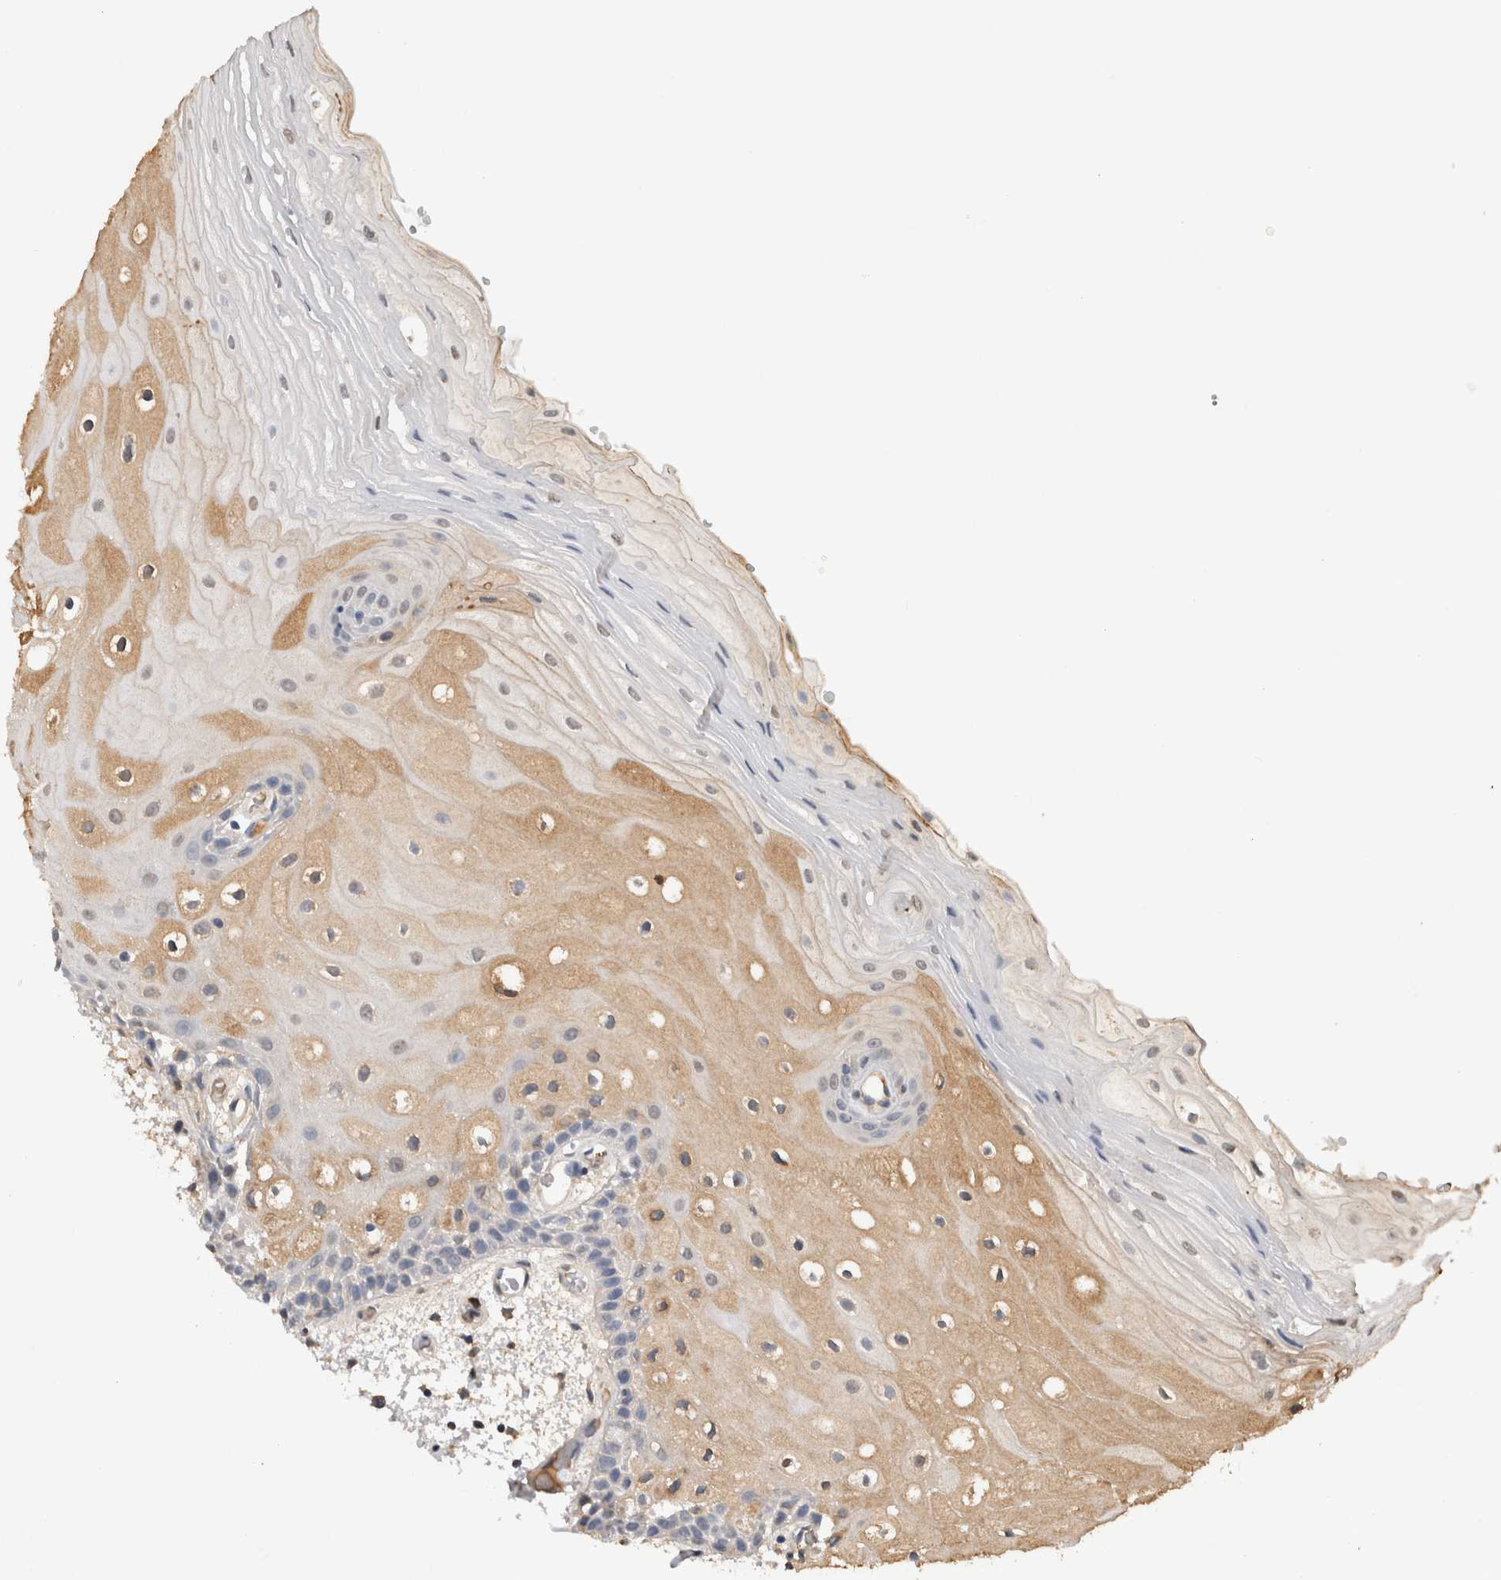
{"staining": {"intensity": "moderate", "quantity": "<25%", "location": "cytoplasmic/membranous"}, "tissue": "oral mucosa", "cell_type": "Squamous epithelial cells", "image_type": "normal", "snomed": [{"axis": "morphology", "description": "Normal tissue, NOS"}, {"axis": "topography", "description": "Oral tissue"}], "caption": "Protein expression analysis of benign human oral mucosa reveals moderate cytoplasmic/membranous positivity in approximately <25% of squamous epithelial cells. (IHC, brightfield microscopy, high magnification).", "gene": "FABP7", "patient": {"sex": "male", "age": 52}}